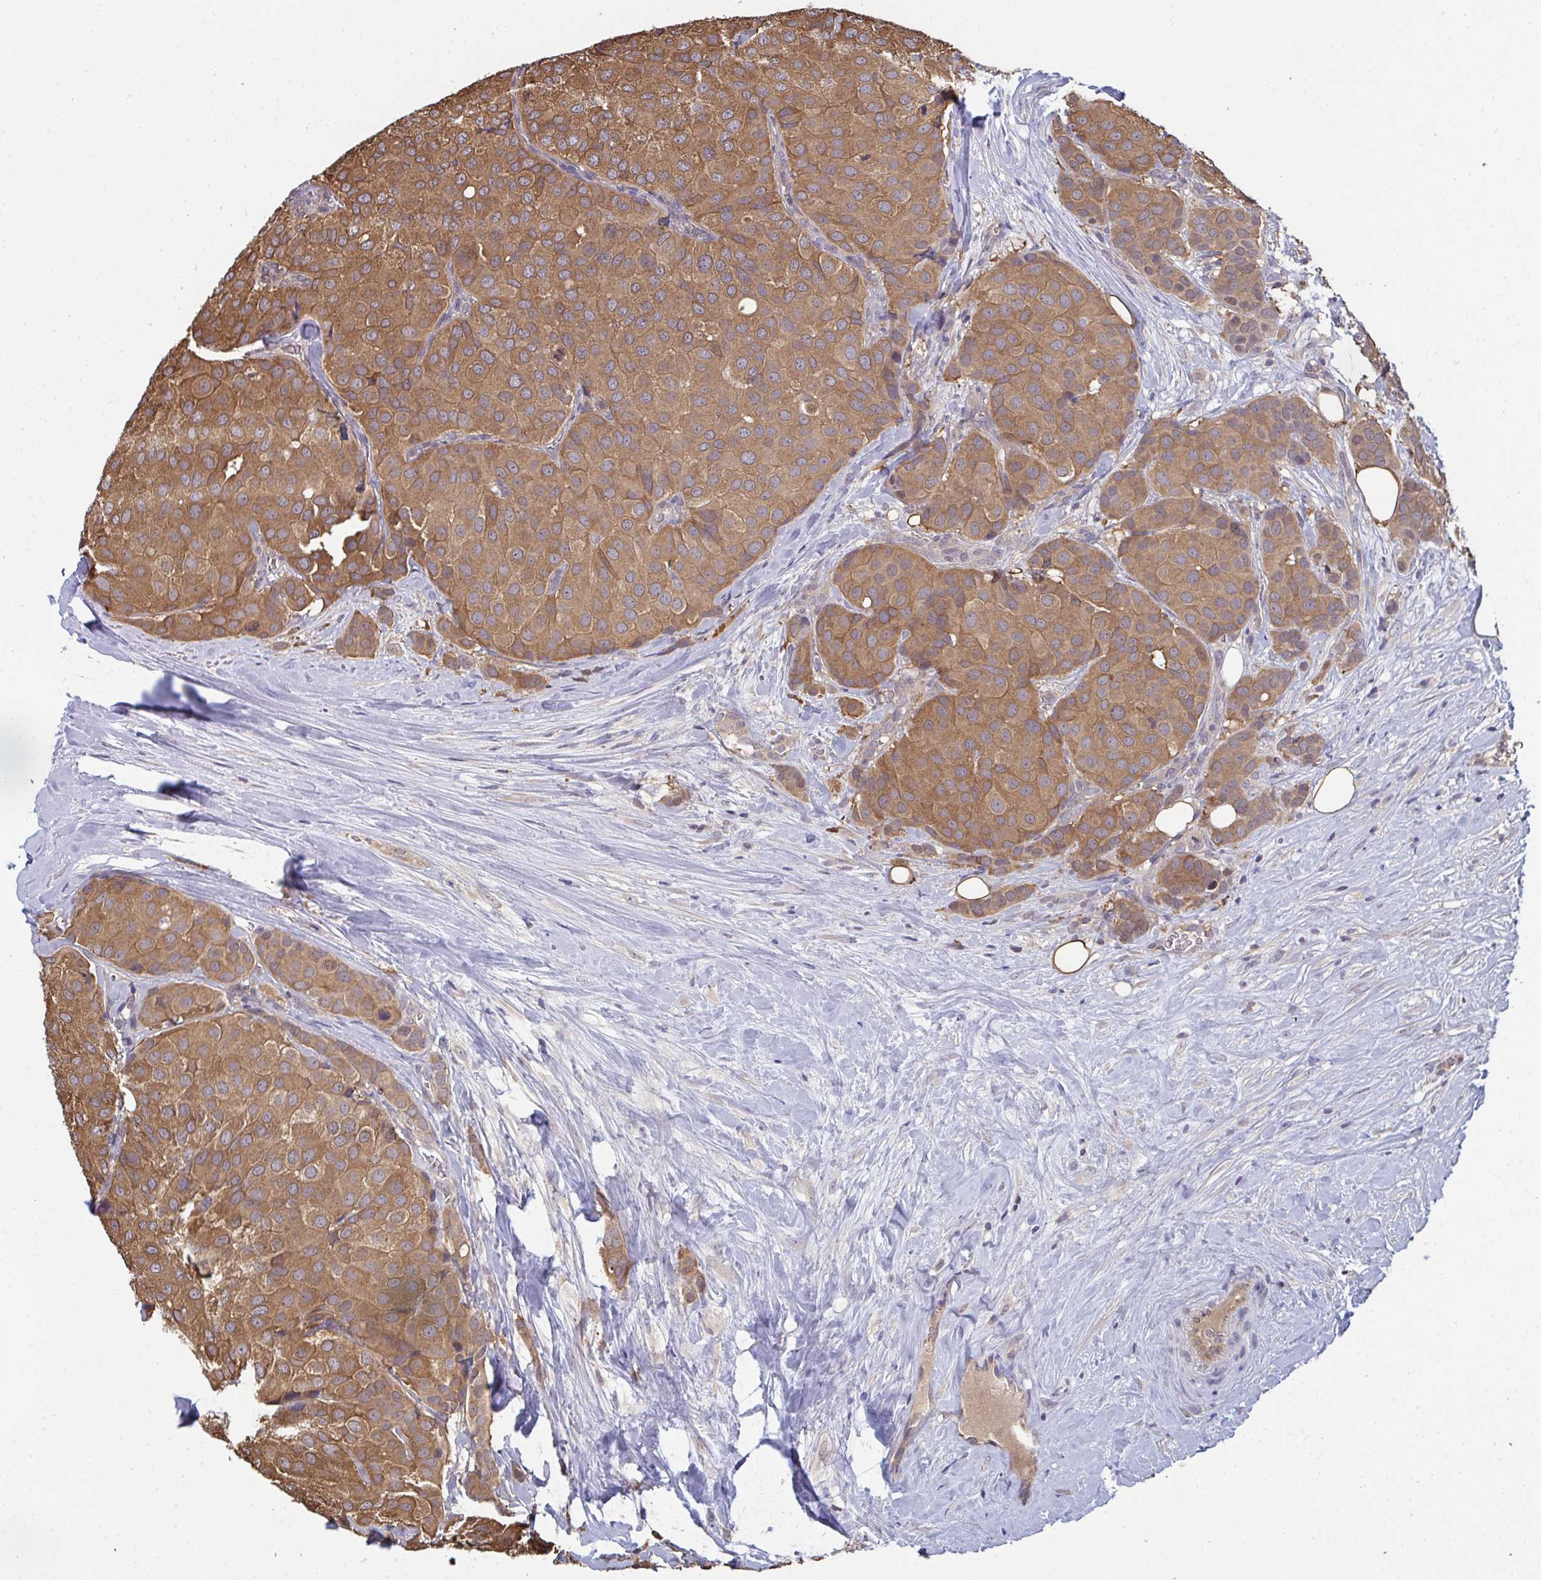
{"staining": {"intensity": "moderate", "quantity": ">75%", "location": "cytoplasmic/membranous"}, "tissue": "breast cancer", "cell_type": "Tumor cells", "image_type": "cancer", "snomed": [{"axis": "morphology", "description": "Duct carcinoma"}, {"axis": "topography", "description": "Breast"}], "caption": "Immunohistochemistry (IHC) (DAB) staining of breast invasive ductal carcinoma shows moderate cytoplasmic/membranous protein expression in approximately >75% of tumor cells.", "gene": "TTC9C", "patient": {"sex": "female", "age": 70}}